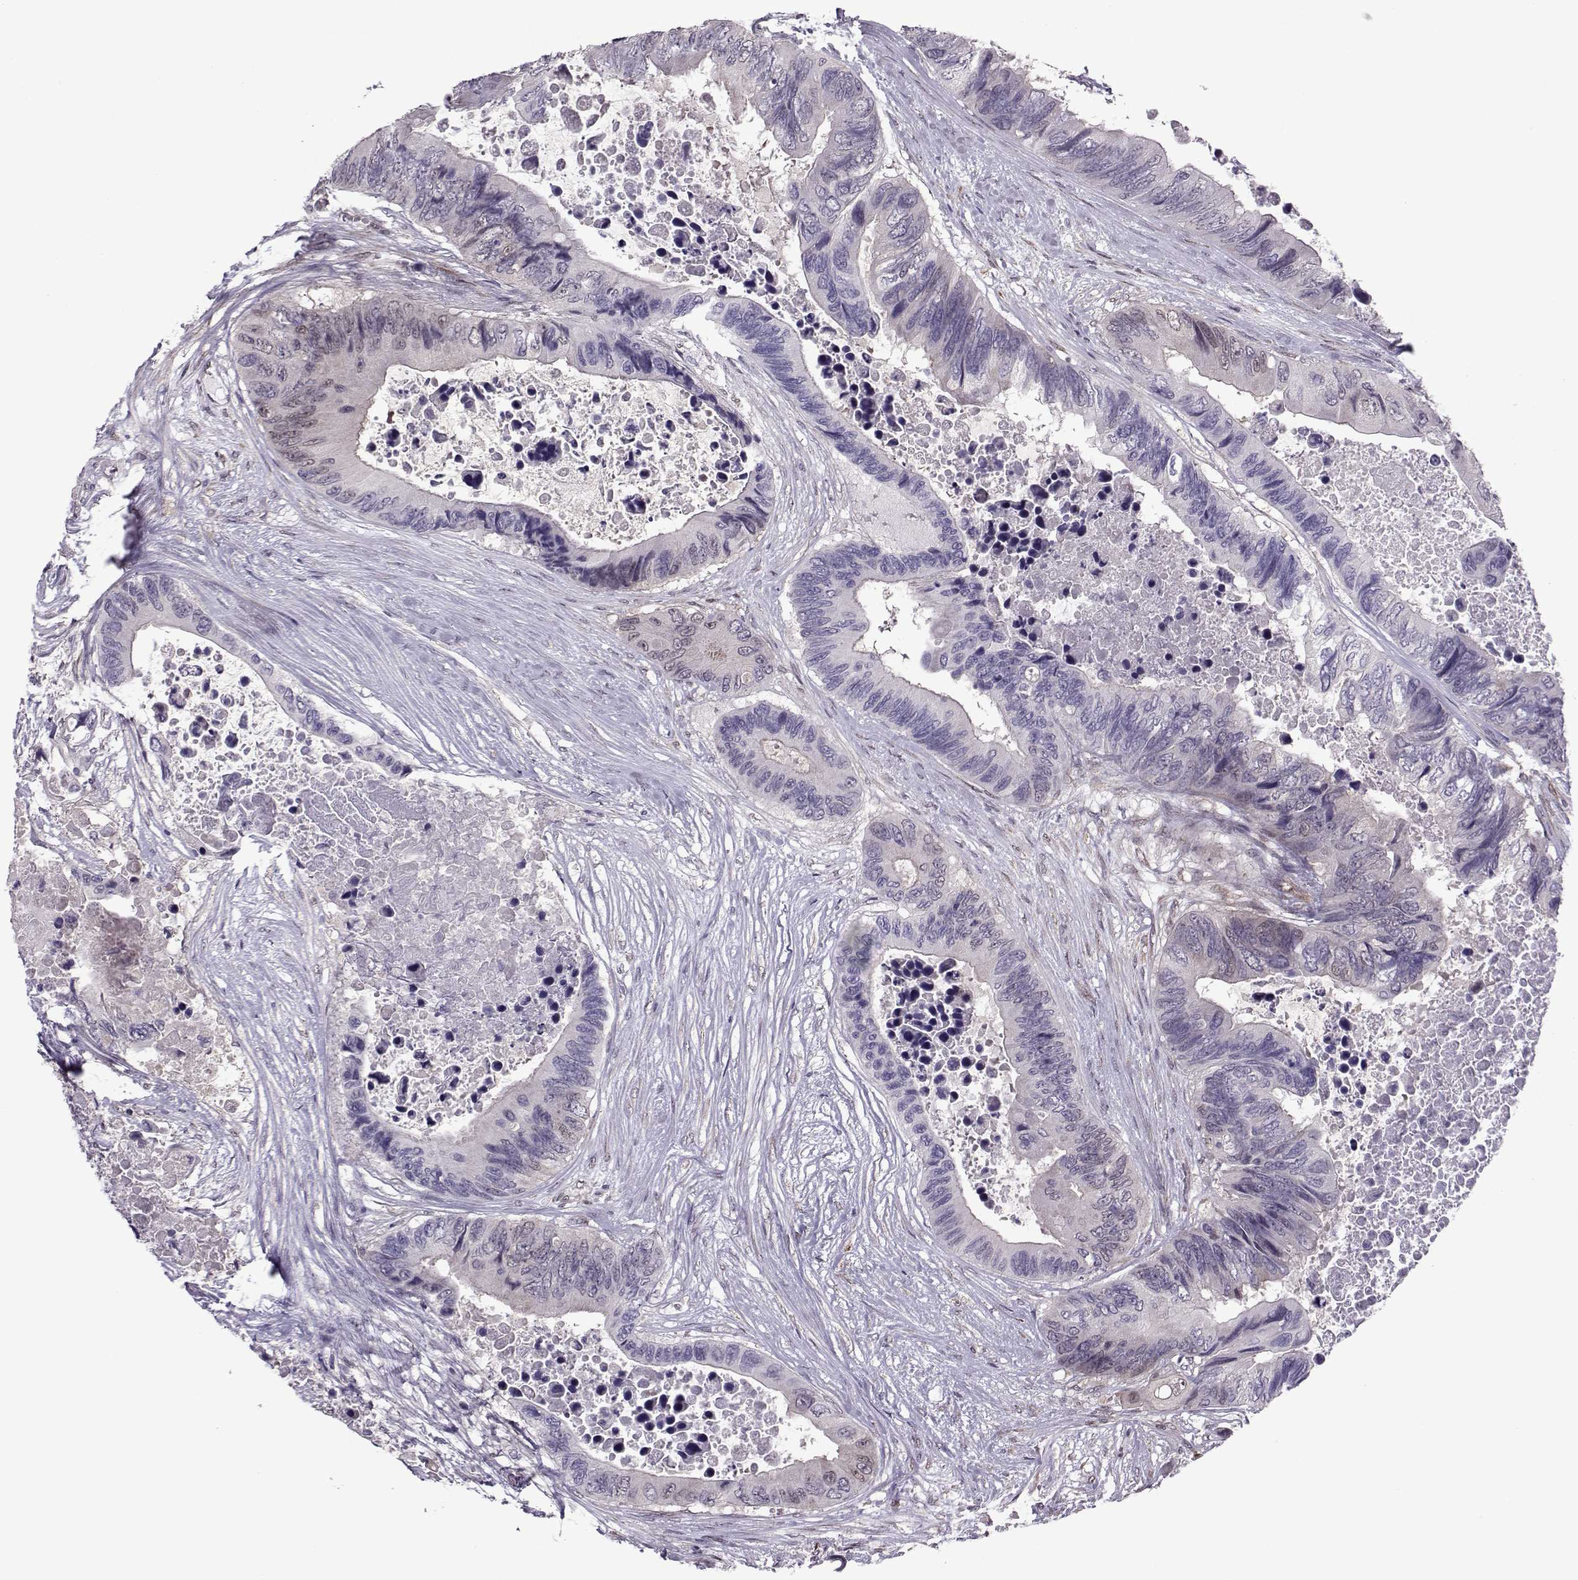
{"staining": {"intensity": "negative", "quantity": "none", "location": "none"}, "tissue": "colorectal cancer", "cell_type": "Tumor cells", "image_type": "cancer", "snomed": [{"axis": "morphology", "description": "Adenocarcinoma, NOS"}, {"axis": "topography", "description": "Rectum"}], "caption": "This is an immunohistochemistry (IHC) histopathology image of colorectal cancer. There is no positivity in tumor cells.", "gene": "CDK4", "patient": {"sex": "male", "age": 63}}